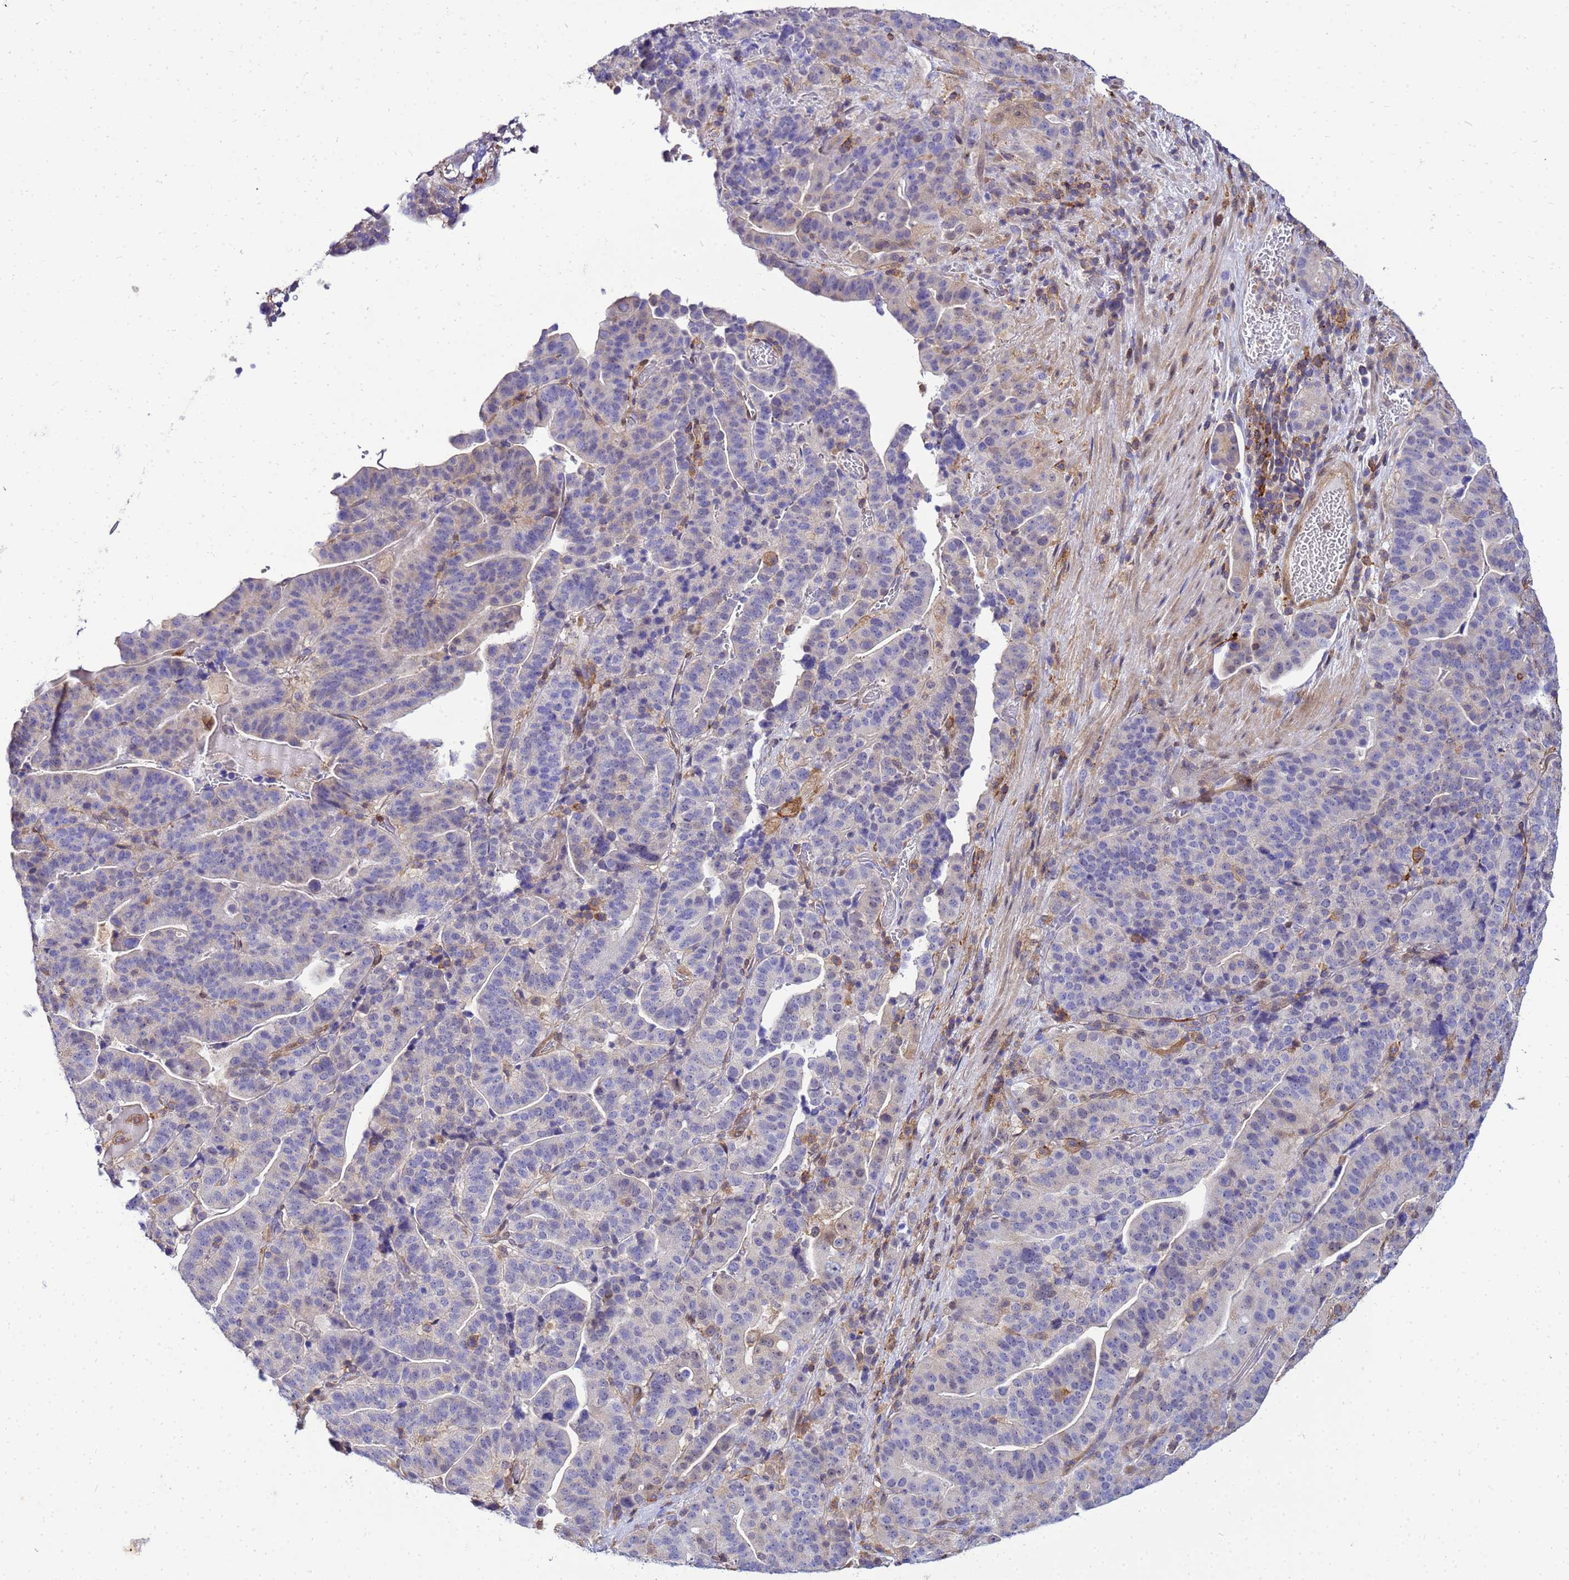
{"staining": {"intensity": "negative", "quantity": "none", "location": "none"}, "tissue": "stomach cancer", "cell_type": "Tumor cells", "image_type": "cancer", "snomed": [{"axis": "morphology", "description": "Adenocarcinoma, NOS"}, {"axis": "topography", "description": "Stomach"}], "caption": "Micrograph shows no protein positivity in tumor cells of stomach cancer (adenocarcinoma) tissue.", "gene": "DBNDD2", "patient": {"sex": "male", "age": 48}}